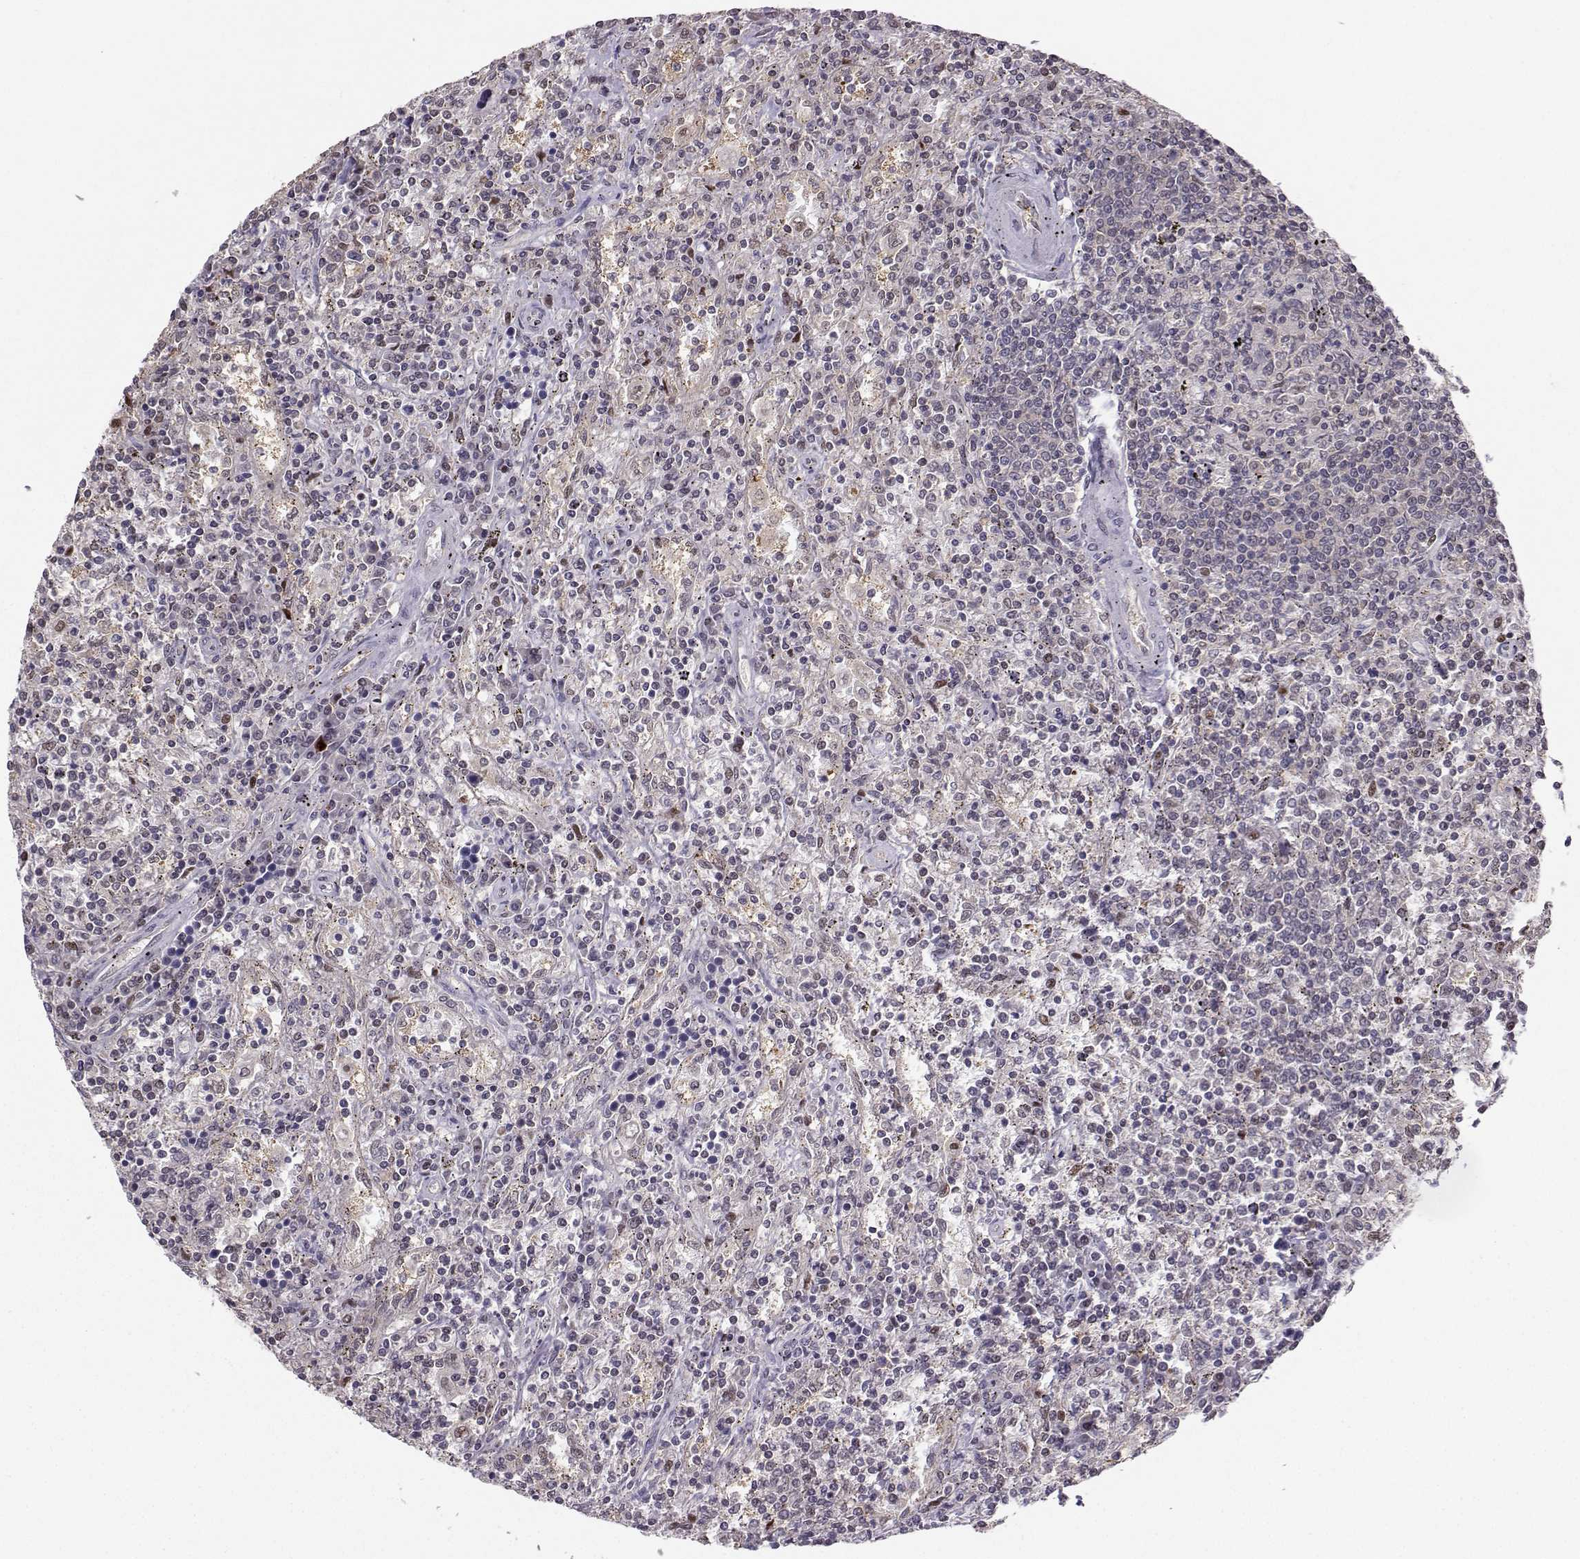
{"staining": {"intensity": "negative", "quantity": "none", "location": "none"}, "tissue": "lymphoma", "cell_type": "Tumor cells", "image_type": "cancer", "snomed": [{"axis": "morphology", "description": "Malignant lymphoma, non-Hodgkin's type, Low grade"}, {"axis": "topography", "description": "Spleen"}], "caption": "Micrograph shows no protein staining in tumor cells of malignant lymphoma, non-Hodgkin's type (low-grade) tissue.", "gene": "PKP2", "patient": {"sex": "male", "age": 62}}